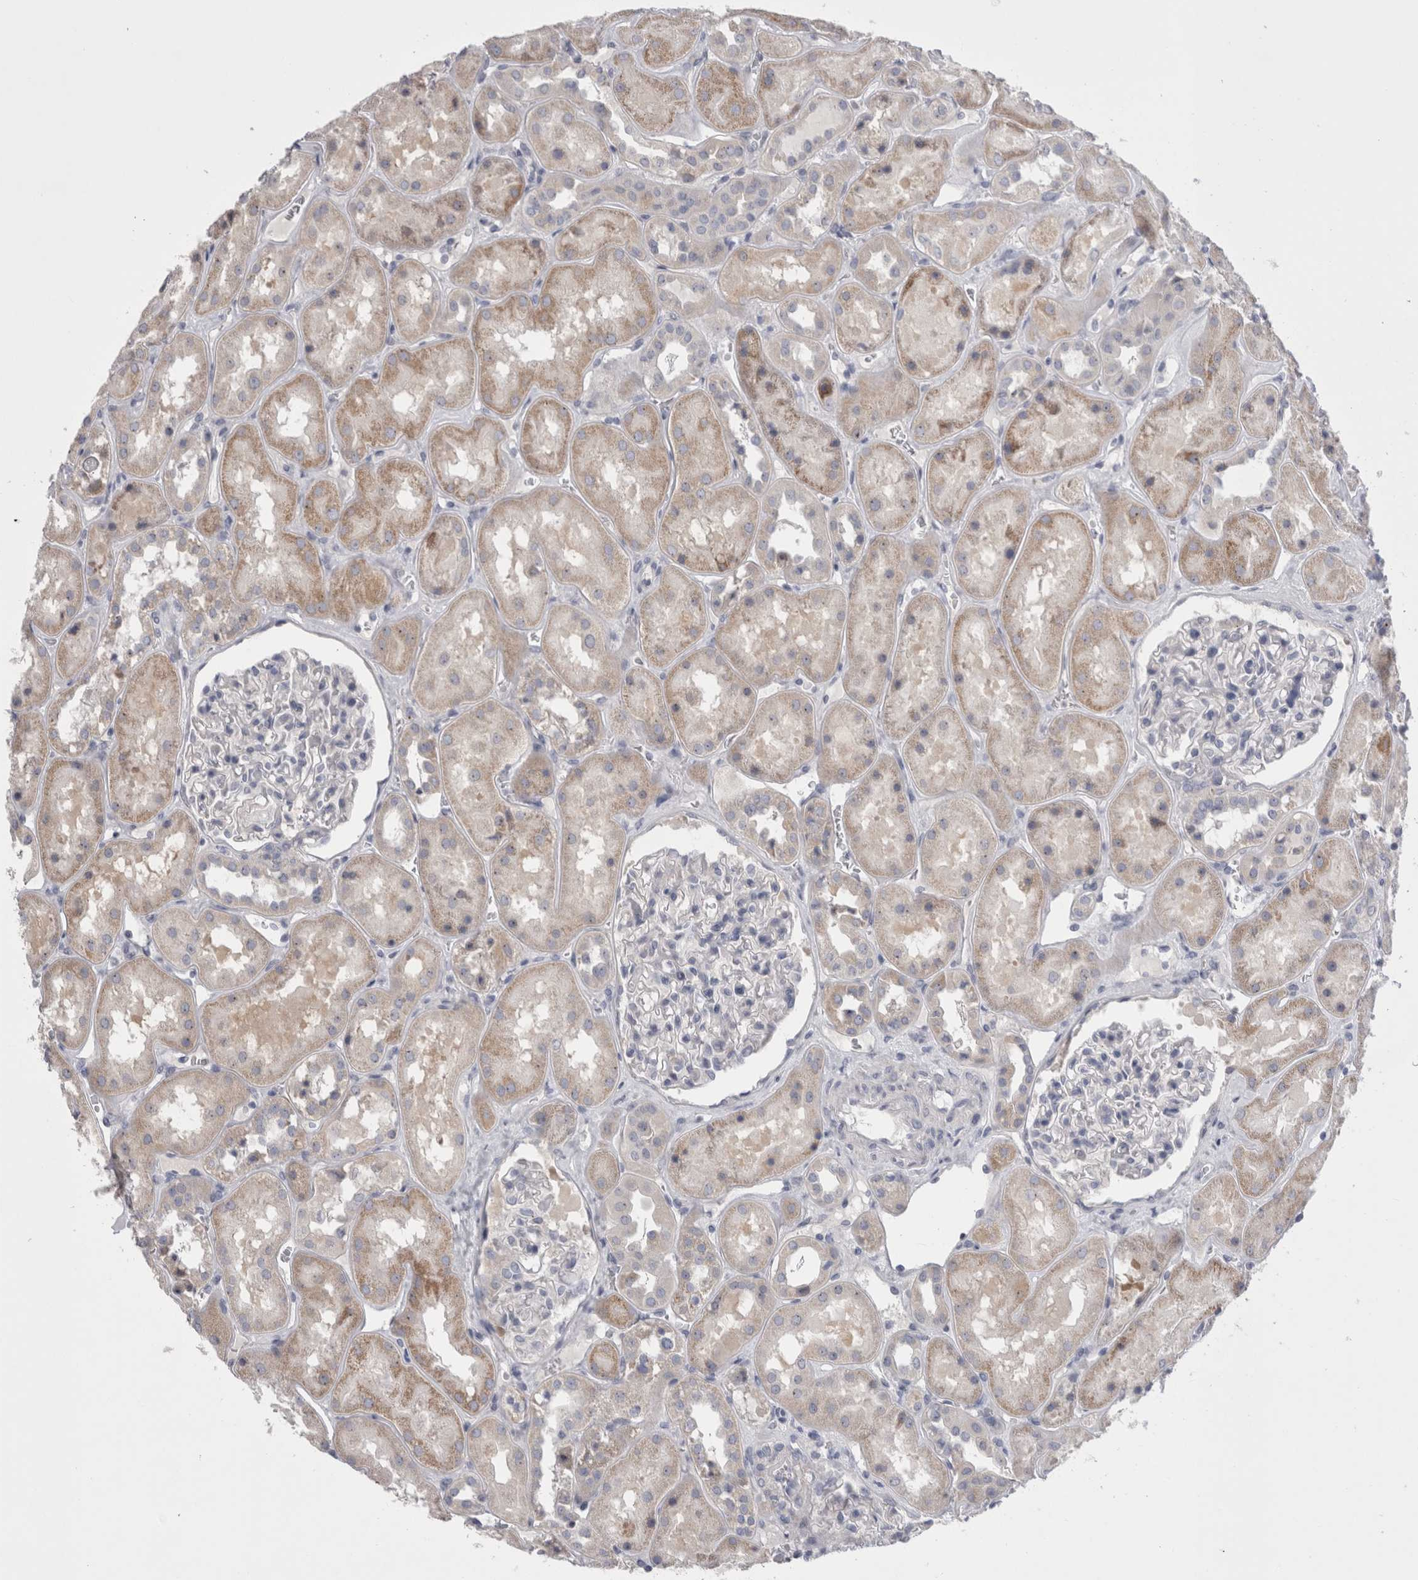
{"staining": {"intensity": "negative", "quantity": "none", "location": "none"}, "tissue": "kidney", "cell_type": "Cells in glomeruli", "image_type": "normal", "snomed": [{"axis": "morphology", "description": "Normal tissue, NOS"}, {"axis": "topography", "description": "Kidney"}], "caption": "DAB immunohistochemical staining of unremarkable kidney displays no significant positivity in cells in glomeruli. The staining was performed using DAB to visualize the protein expression in brown, while the nuclei were stained in blue with hematoxylin (Magnification: 20x).", "gene": "PWP2", "patient": {"sex": "male", "age": 70}}